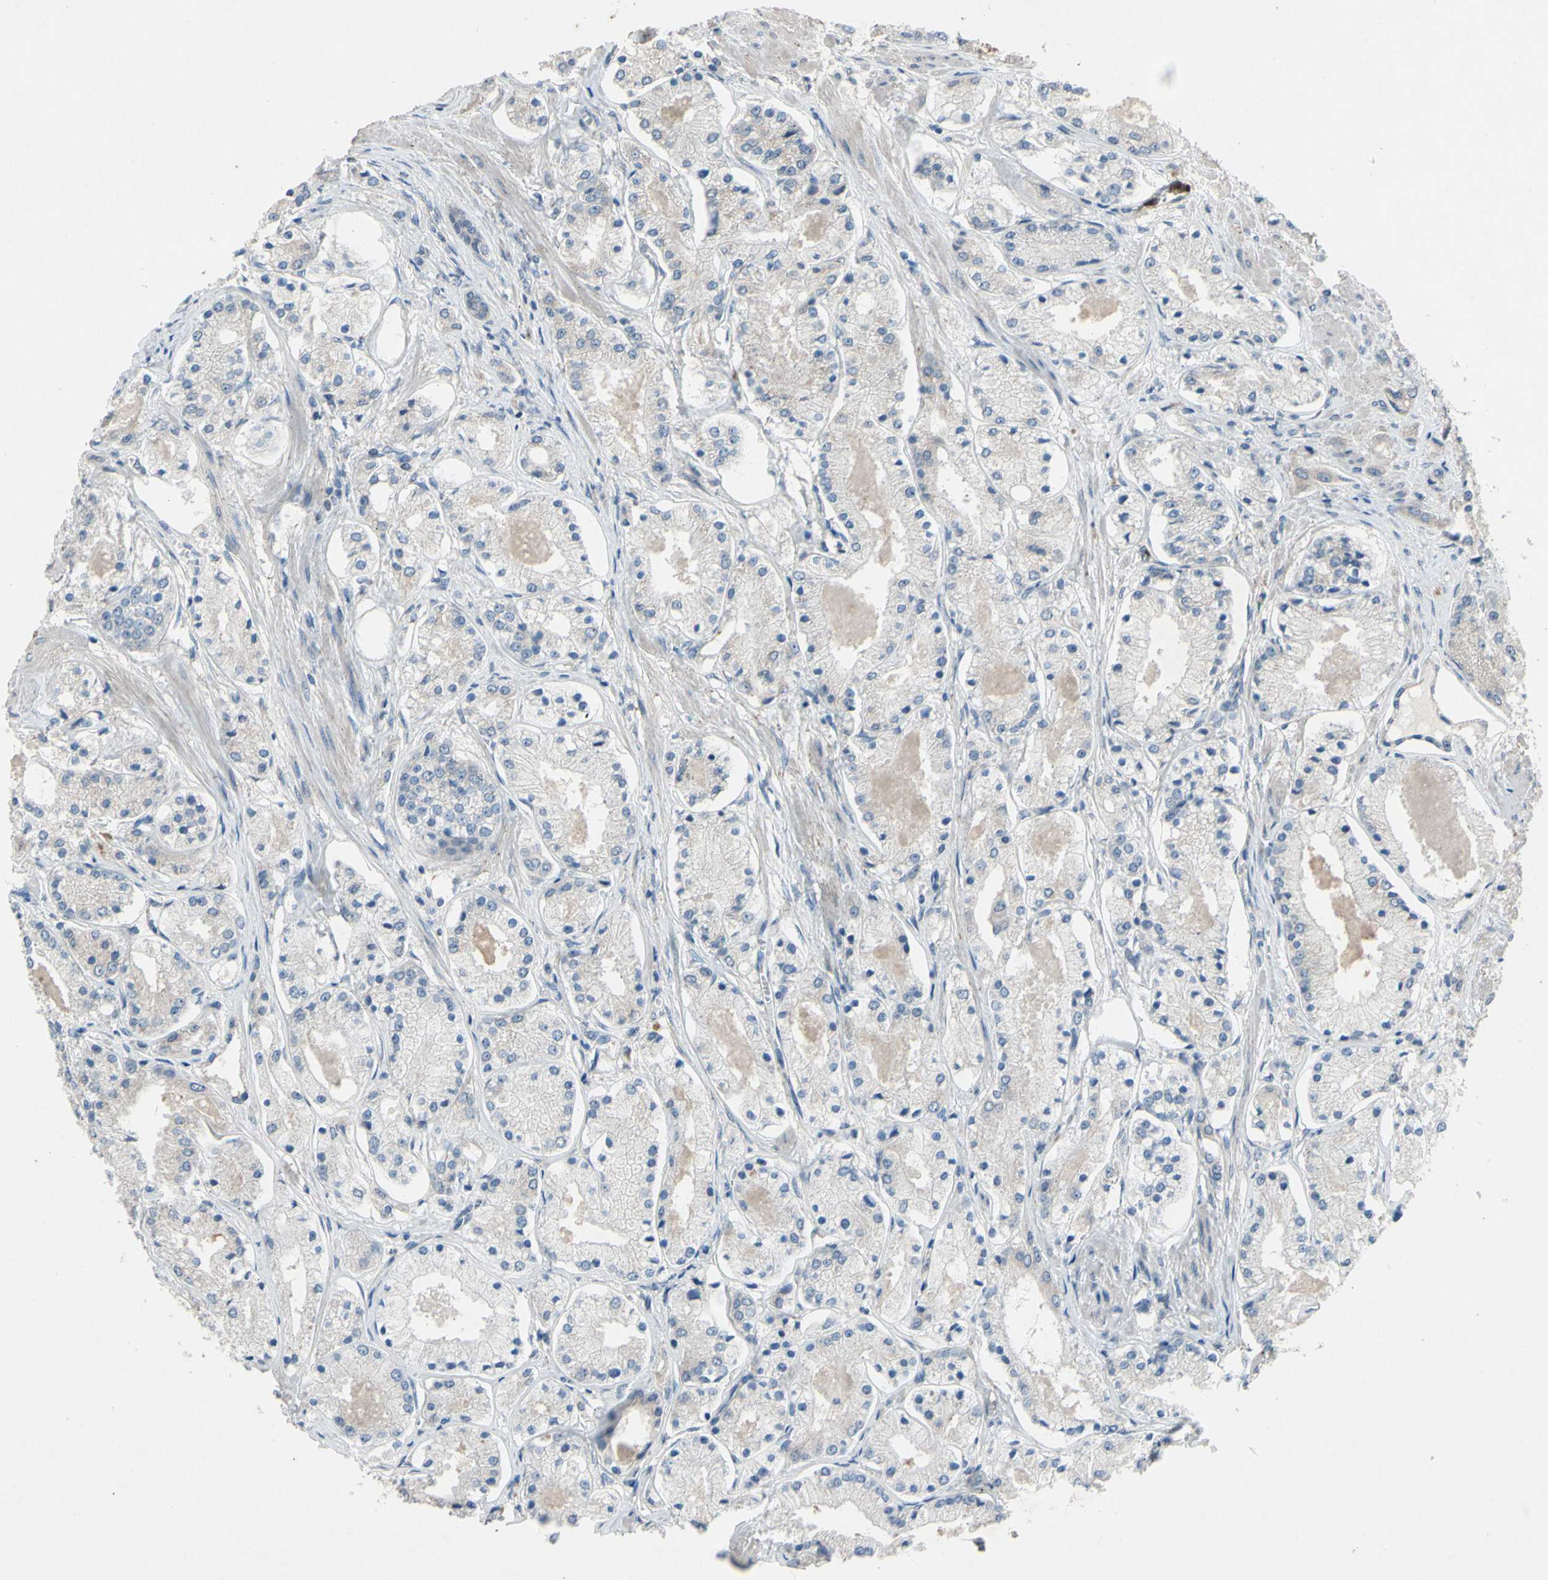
{"staining": {"intensity": "weak", "quantity": ">75%", "location": "cytoplasmic/membranous"}, "tissue": "prostate cancer", "cell_type": "Tumor cells", "image_type": "cancer", "snomed": [{"axis": "morphology", "description": "Adenocarcinoma, High grade"}, {"axis": "topography", "description": "Prostate"}], "caption": "High-grade adenocarcinoma (prostate) stained for a protein (brown) demonstrates weak cytoplasmic/membranous positive expression in about >75% of tumor cells.", "gene": "GRAMD2B", "patient": {"sex": "male", "age": 66}}